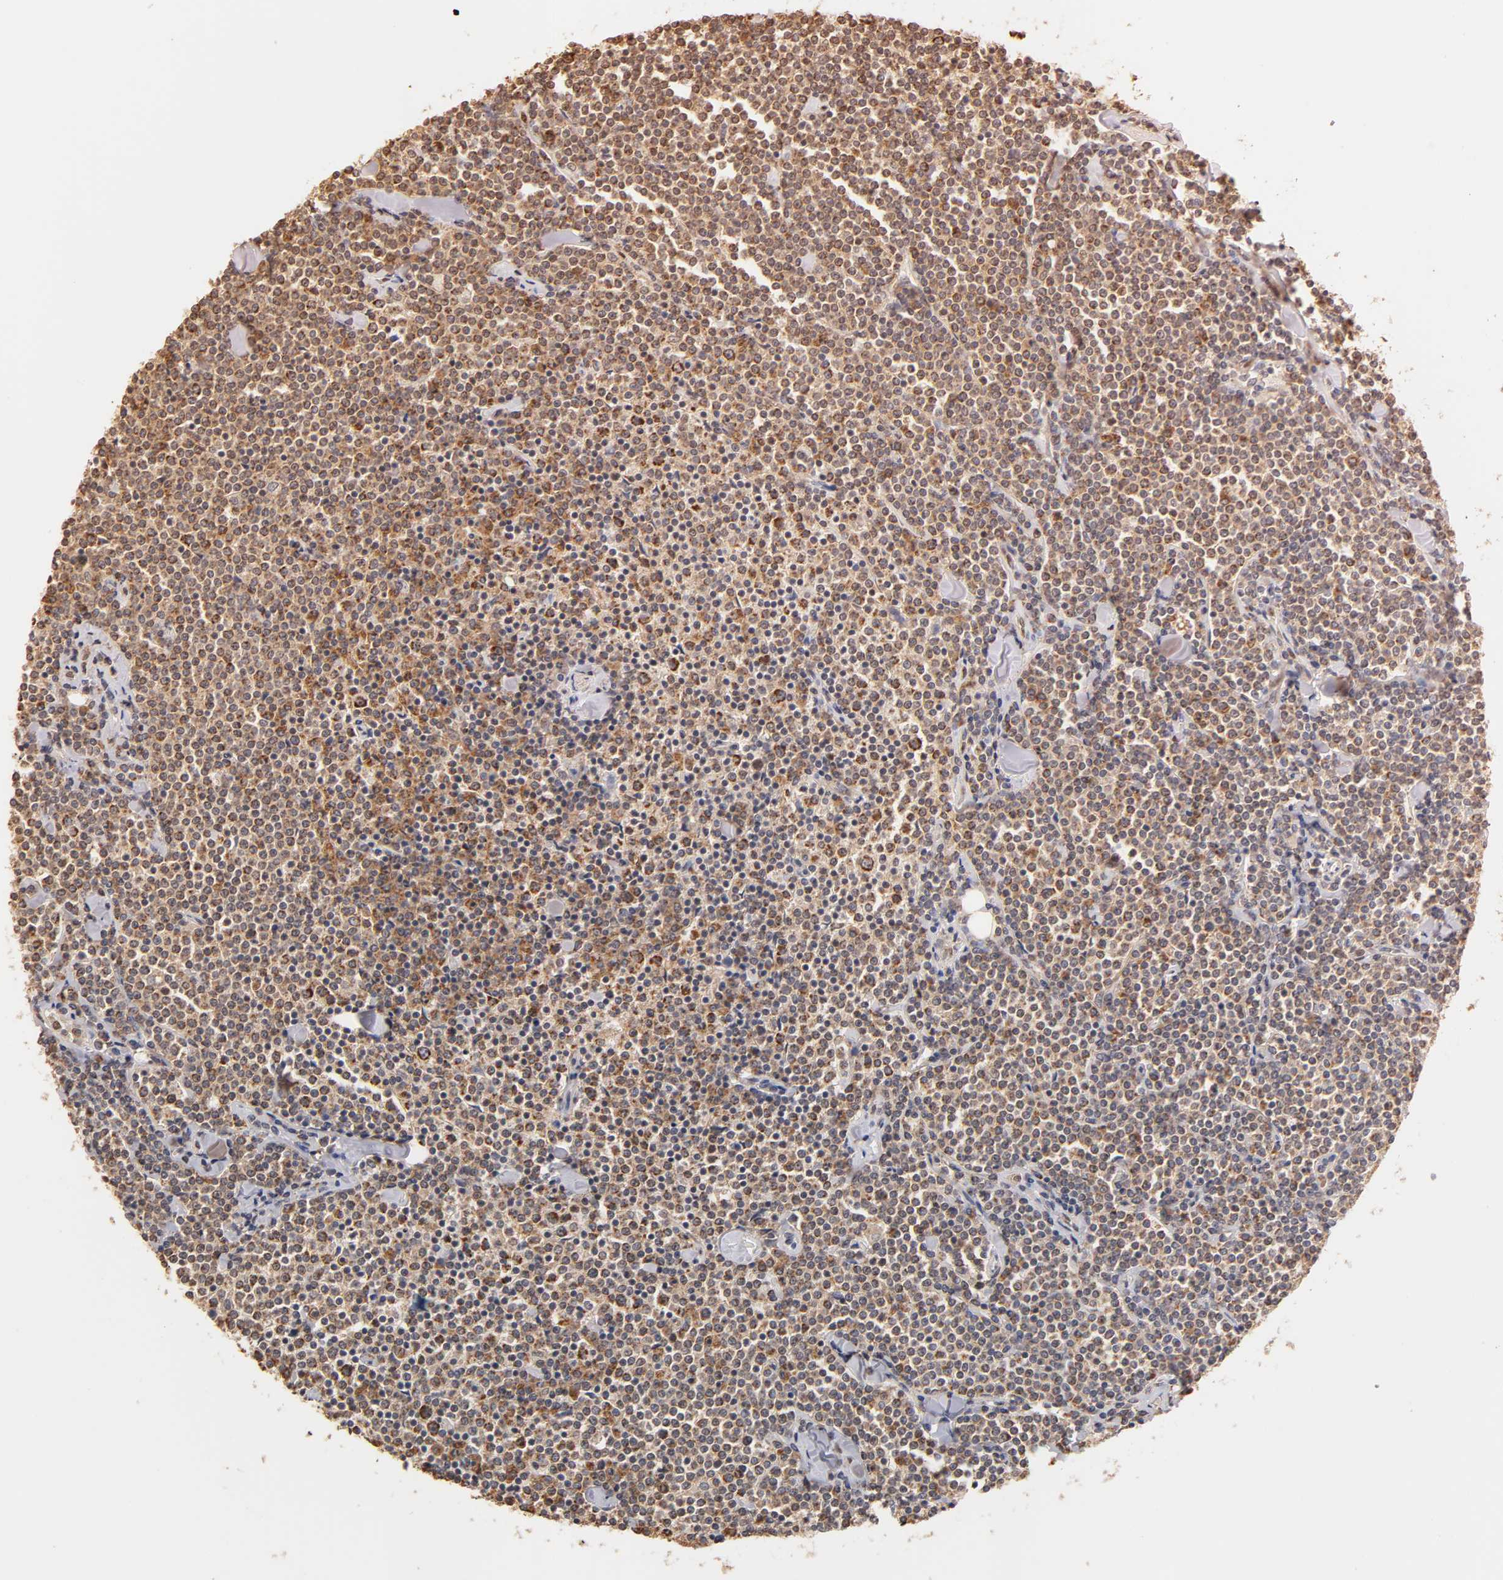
{"staining": {"intensity": "strong", "quantity": ">75%", "location": "cytoplasmic/membranous"}, "tissue": "lymphoma", "cell_type": "Tumor cells", "image_type": "cancer", "snomed": [{"axis": "morphology", "description": "Malignant lymphoma, non-Hodgkin's type, Low grade"}, {"axis": "topography", "description": "Soft tissue"}], "caption": "Lymphoma stained with immunohistochemistry demonstrates strong cytoplasmic/membranous staining in about >75% of tumor cells.", "gene": "PKN1", "patient": {"sex": "male", "age": 92}}